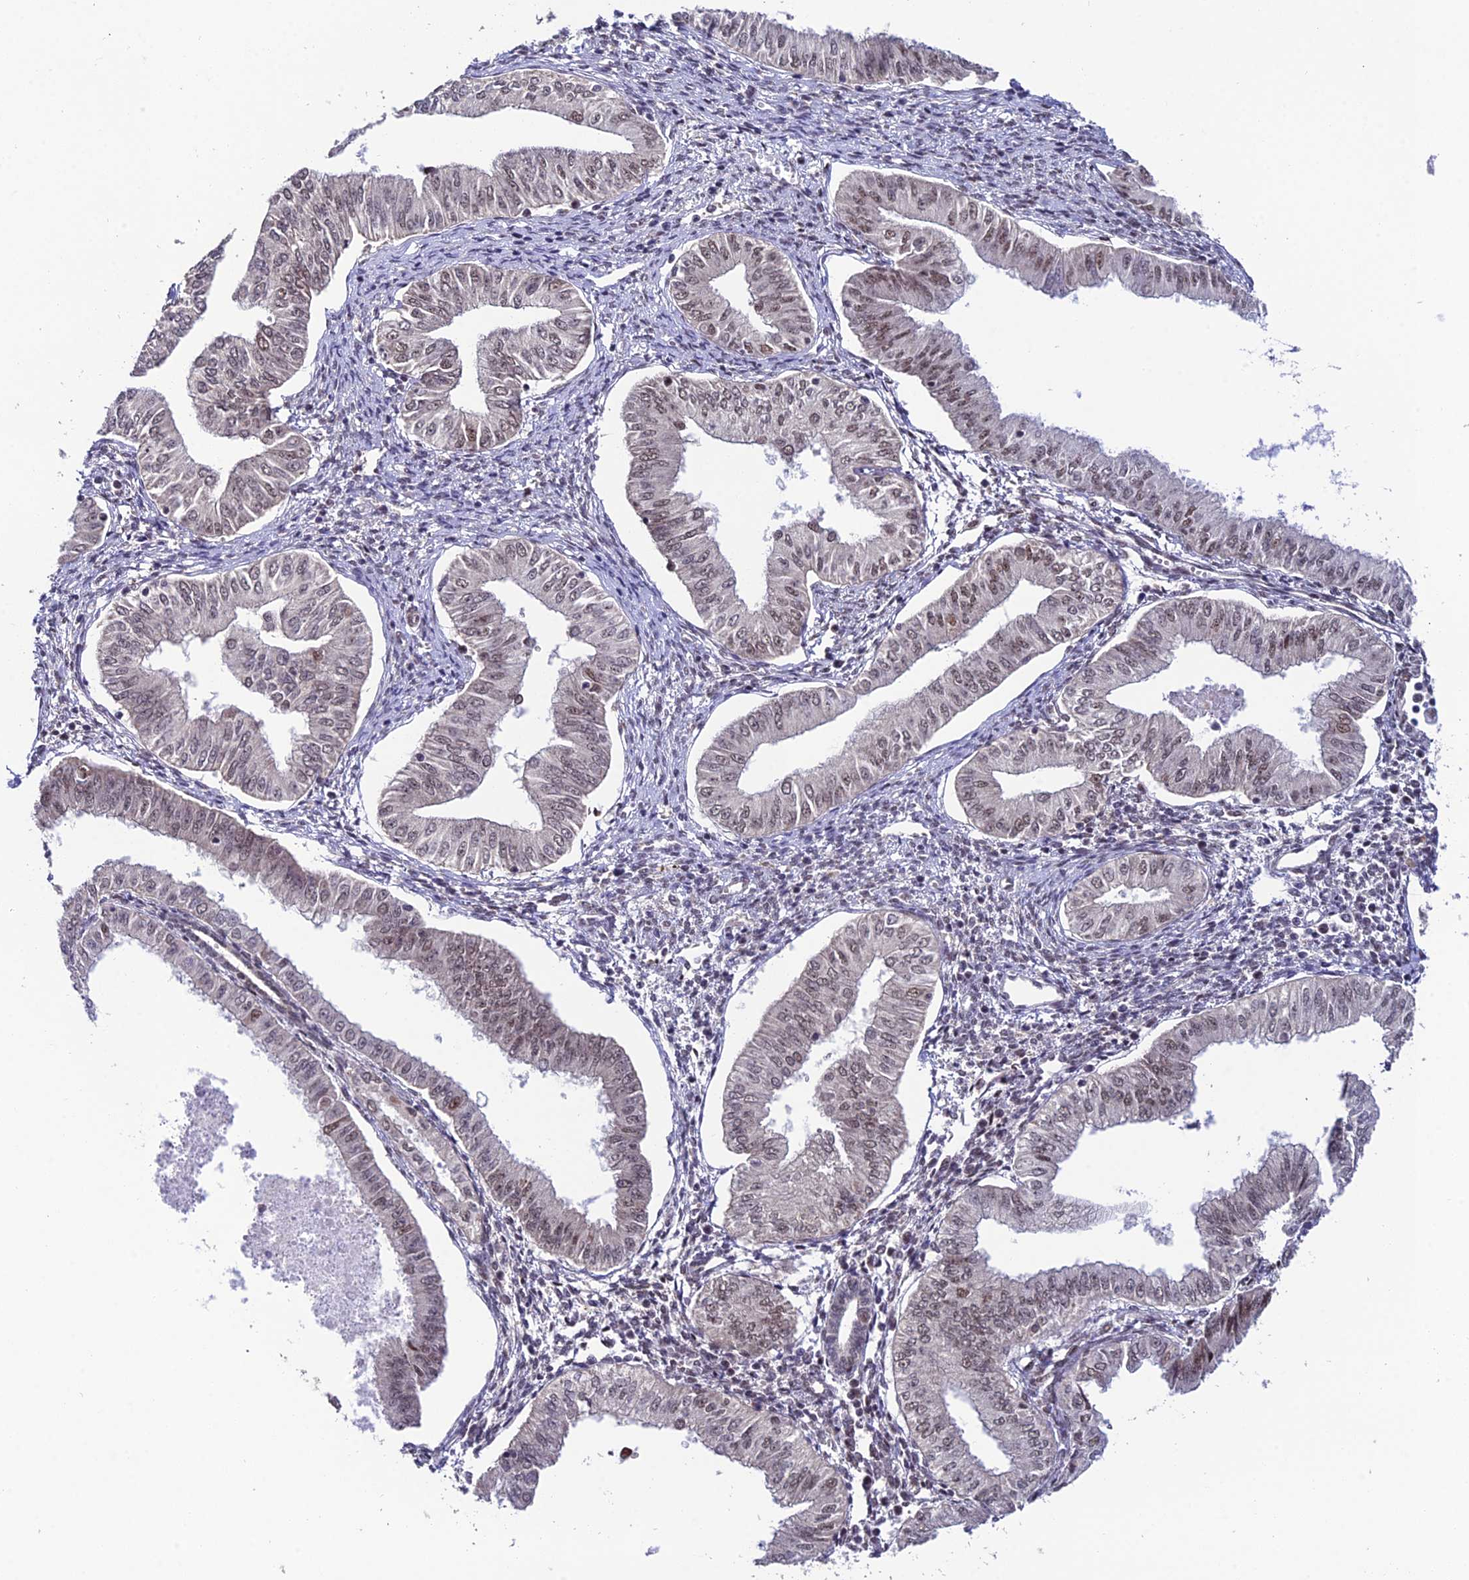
{"staining": {"intensity": "weak", "quantity": "25%-75%", "location": "nuclear"}, "tissue": "endometrial cancer", "cell_type": "Tumor cells", "image_type": "cancer", "snomed": [{"axis": "morphology", "description": "Normal tissue, NOS"}, {"axis": "morphology", "description": "Adenocarcinoma, NOS"}, {"axis": "topography", "description": "Endometrium"}], "caption": "A micrograph showing weak nuclear expression in about 25%-75% of tumor cells in adenocarcinoma (endometrial), as visualized by brown immunohistochemical staining.", "gene": "THOC7", "patient": {"sex": "female", "age": 53}}